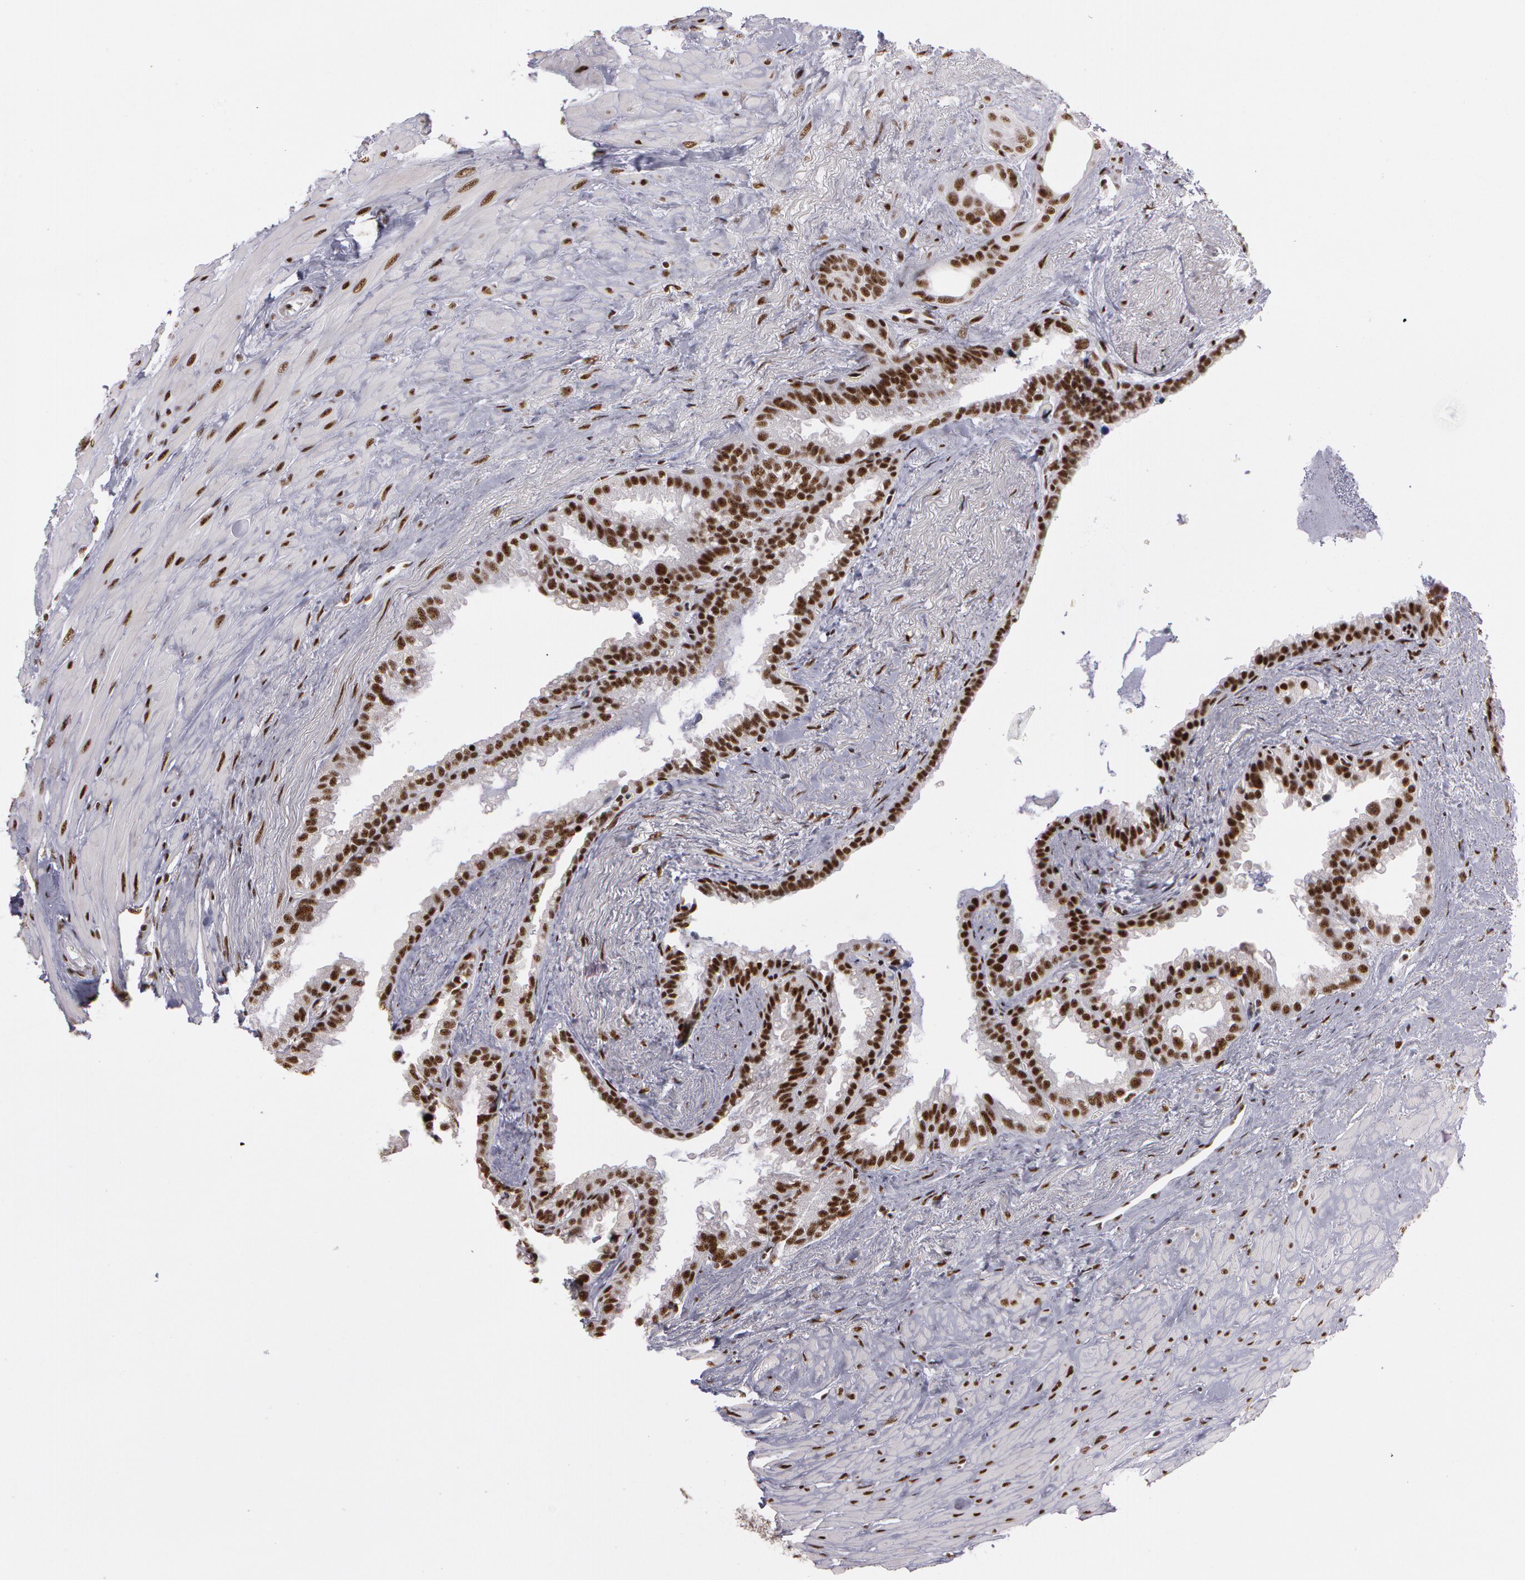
{"staining": {"intensity": "strong", "quantity": ">75%", "location": "nuclear"}, "tissue": "seminal vesicle", "cell_type": "Glandular cells", "image_type": "normal", "snomed": [{"axis": "morphology", "description": "Normal tissue, NOS"}, {"axis": "topography", "description": "Prostate"}, {"axis": "topography", "description": "Seminal veicle"}], "caption": "This micrograph reveals unremarkable seminal vesicle stained with IHC to label a protein in brown. The nuclear of glandular cells show strong positivity for the protein. Nuclei are counter-stained blue.", "gene": "PNN", "patient": {"sex": "male", "age": 63}}